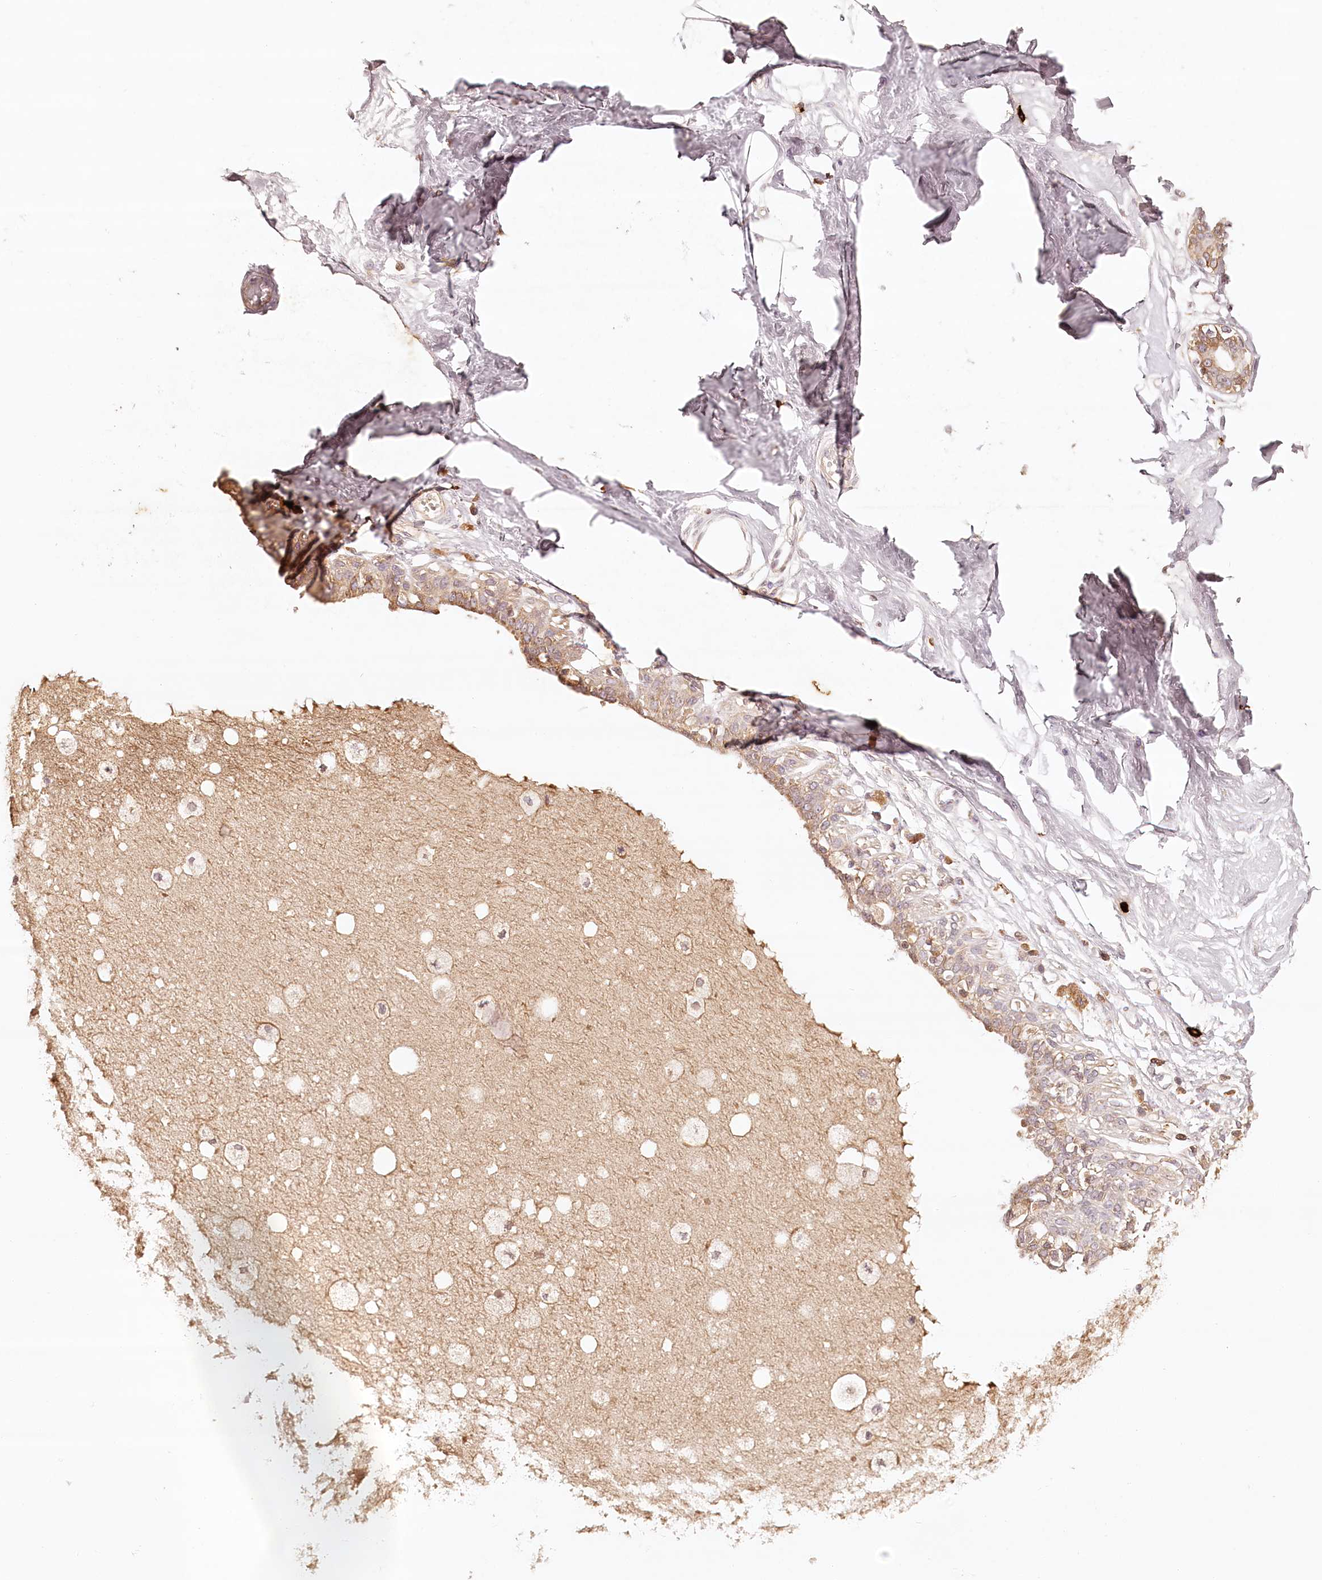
{"staining": {"intensity": "negative", "quantity": "none", "location": "none"}, "tissue": "breast", "cell_type": "Adipocytes", "image_type": "normal", "snomed": [{"axis": "morphology", "description": "Normal tissue, NOS"}, {"axis": "topography", "description": "Breast"}], "caption": "DAB immunohistochemical staining of unremarkable breast displays no significant positivity in adipocytes. (IHC, brightfield microscopy, high magnification).", "gene": "SYNGR1", "patient": {"sex": "female", "age": 45}}